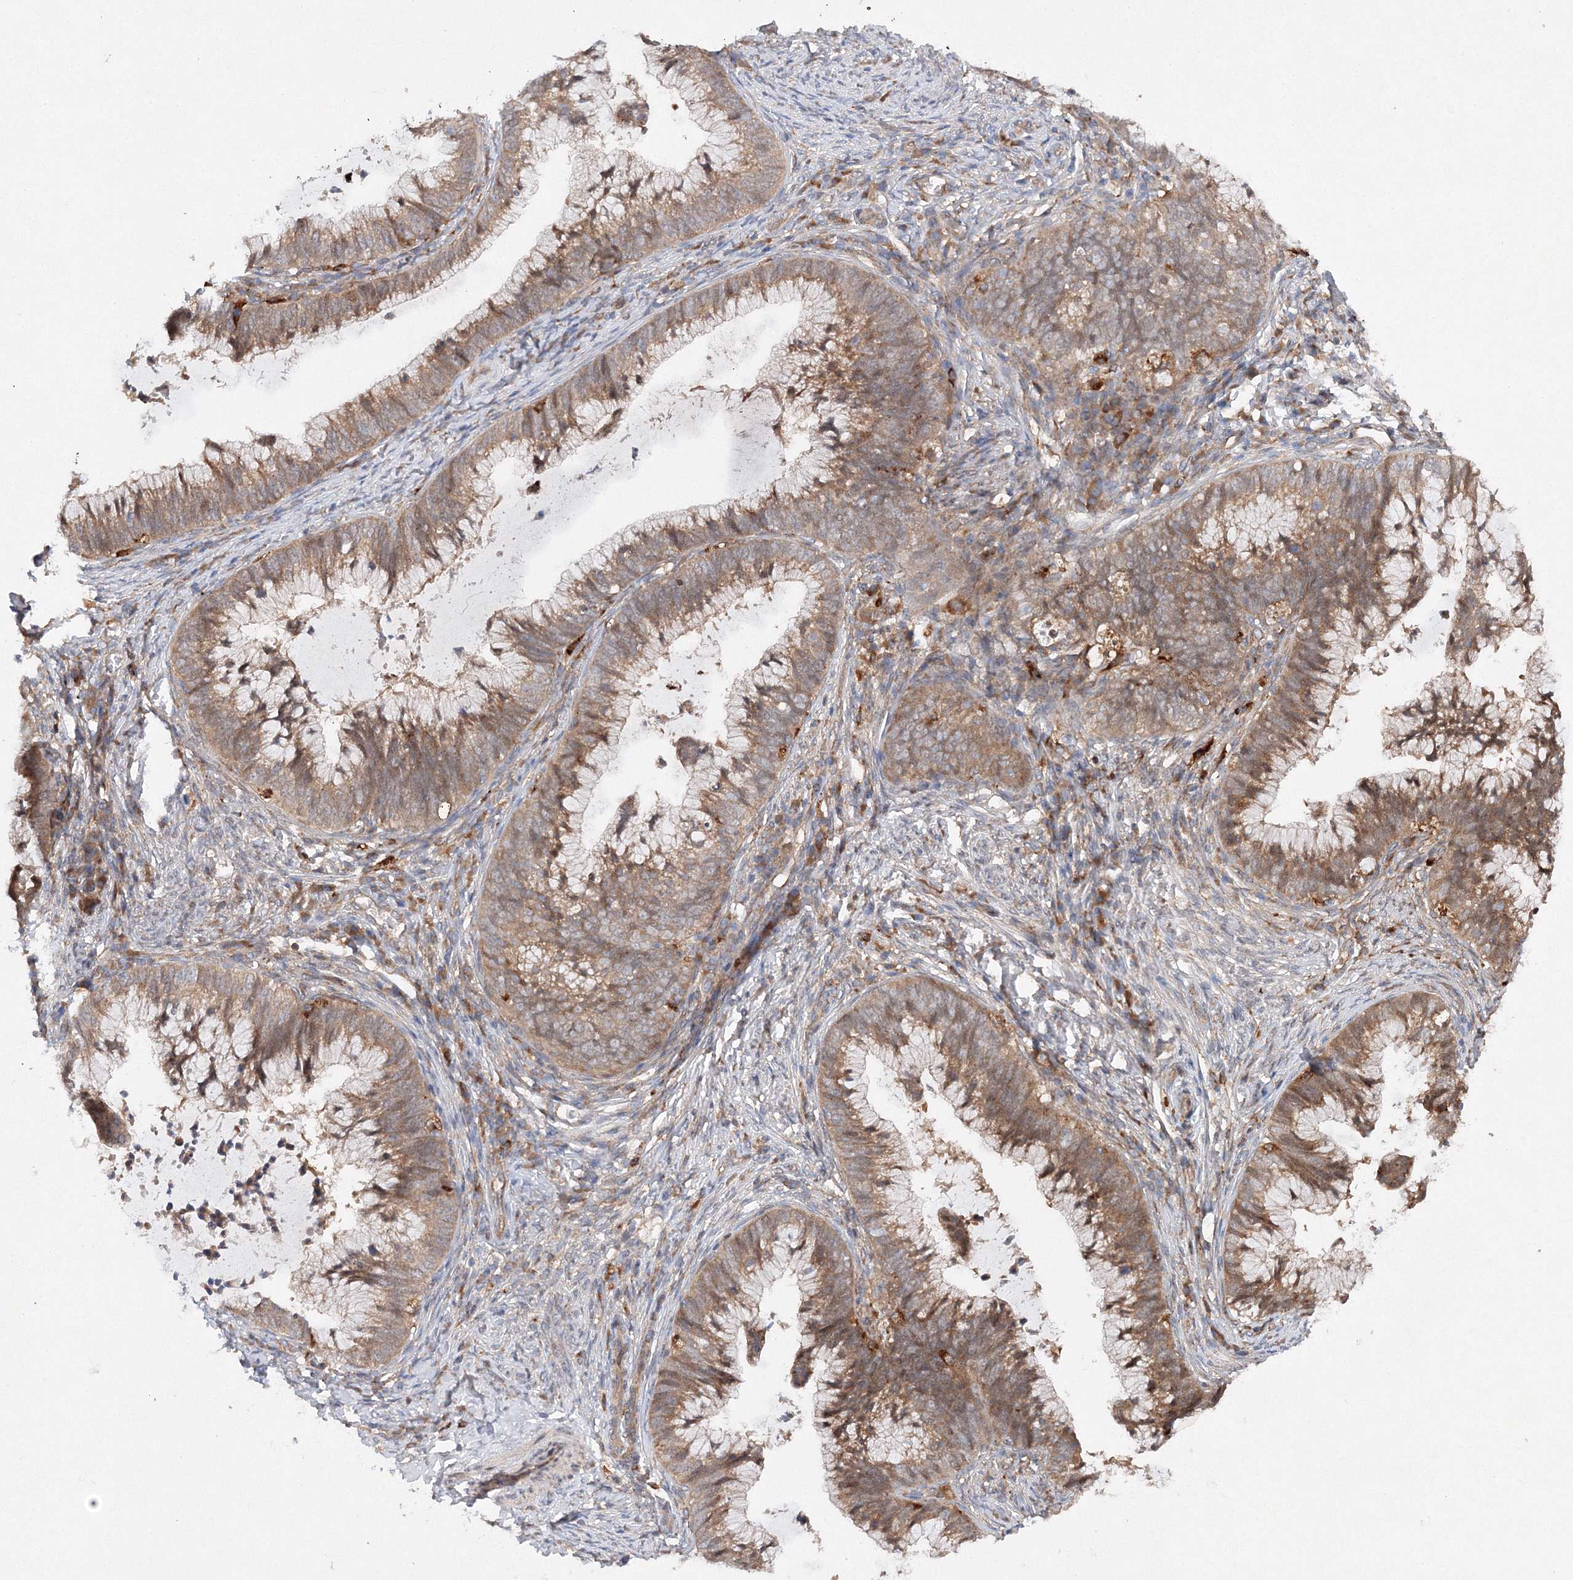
{"staining": {"intensity": "moderate", "quantity": ">75%", "location": "cytoplasmic/membranous"}, "tissue": "cervical cancer", "cell_type": "Tumor cells", "image_type": "cancer", "snomed": [{"axis": "morphology", "description": "Adenocarcinoma, NOS"}, {"axis": "topography", "description": "Cervix"}], "caption": "Immunohistochemistry photomicrograph of human cervical adenocarcinoma stained for a protein (brown), which demonstrates medium levels of moderate cytoplasmic/membranous staining in approximately >75% of tumor cells.", "gene": "SLC36A1", "patient": {"sex": "female", "age": 36}}